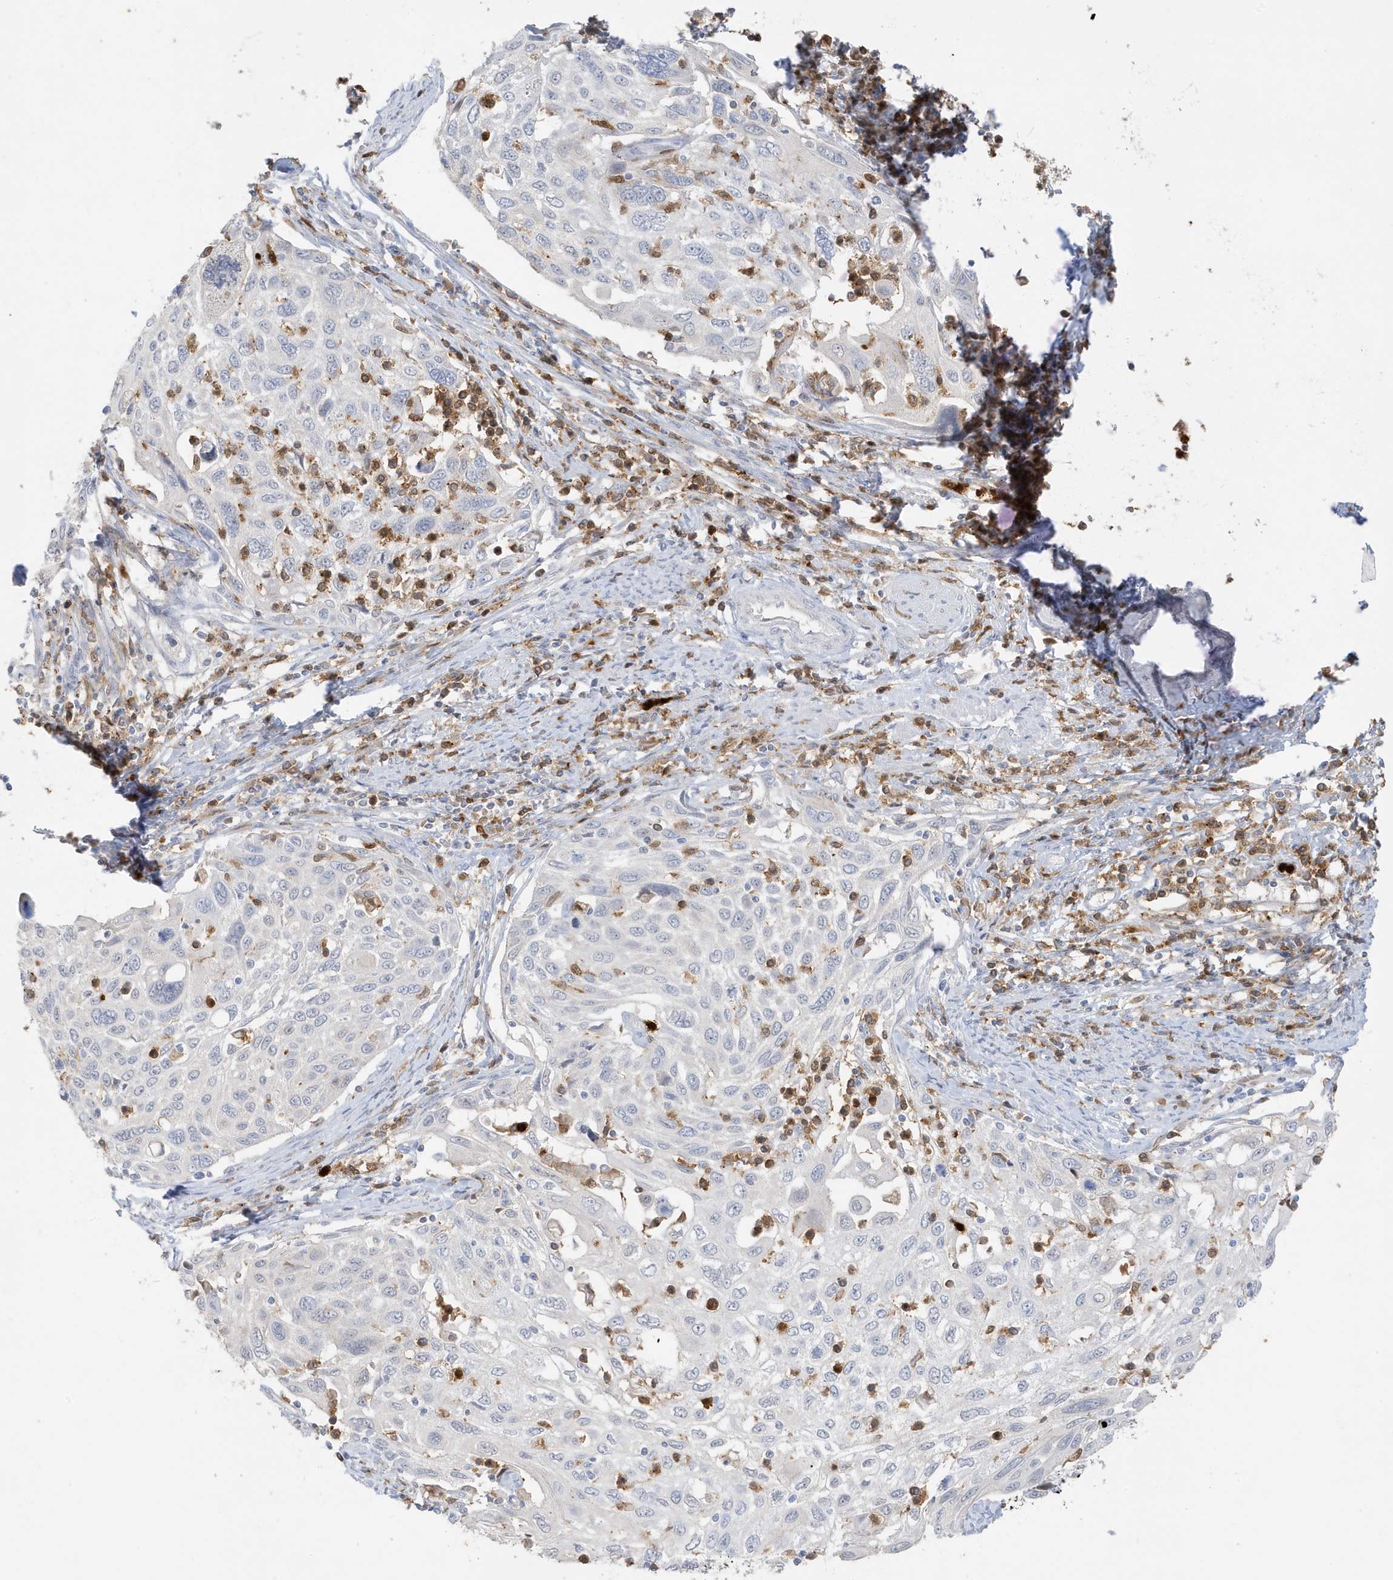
{"staining": {"intensity": "negative", "quantity": "none", "location": "none"}, "tissue": "cervical cancer", "cell_type": "Tumor cells", "image_type": "cancer", "snomed": [{"axis": "morphology", "description": "Squamous cell carcinoma, NOS"}, {"axis": "topography", "description": "Cervix"}], "caption": "Cervical cancer (squamous cell carcinoma) was stained to show a protein in brown. There is no significant staining in tumor cells. Nuclei are stained in blue.", "gene": "GCA", "patient": {"sex": "female", "age": 70}}